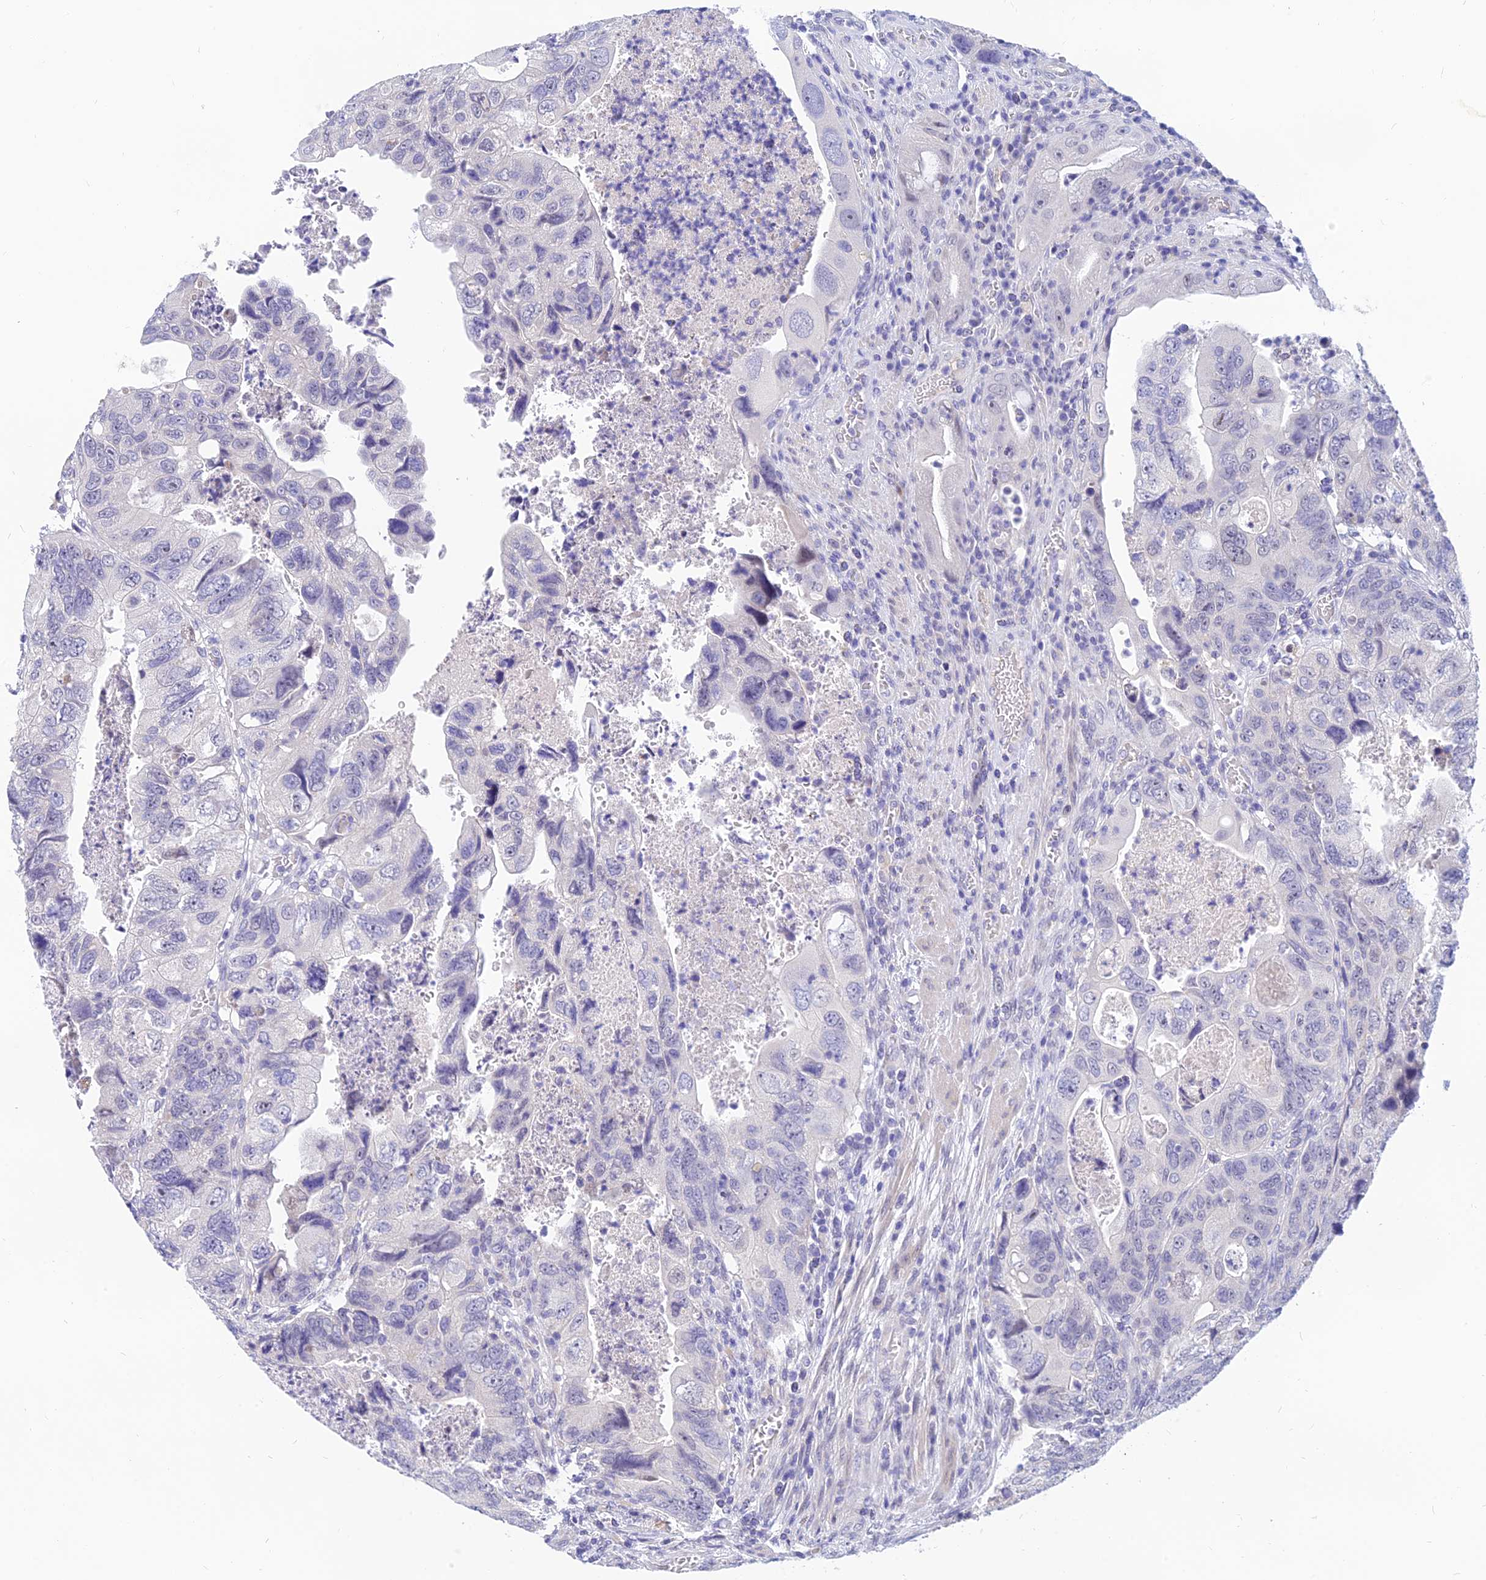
{"staining": {"intensity": "negative", "quantity": "none", "location": "none"}, "tissue": "colorectal cancer", "cell_type": "Tumor cells", "image_type": "cancer", "snomed": [{"axis": "morphology", "description": "Adenocarcinoma, NOS"}, {"axis": "topography", "description": "Rectum"}], "caption": "IHC image of human colorectal adenocarcinoma stained for a protein (brown), which displays no expression in tumor cells.", "gene": "TMEM161B", "patient": {"sex": "male", "age": 63}}